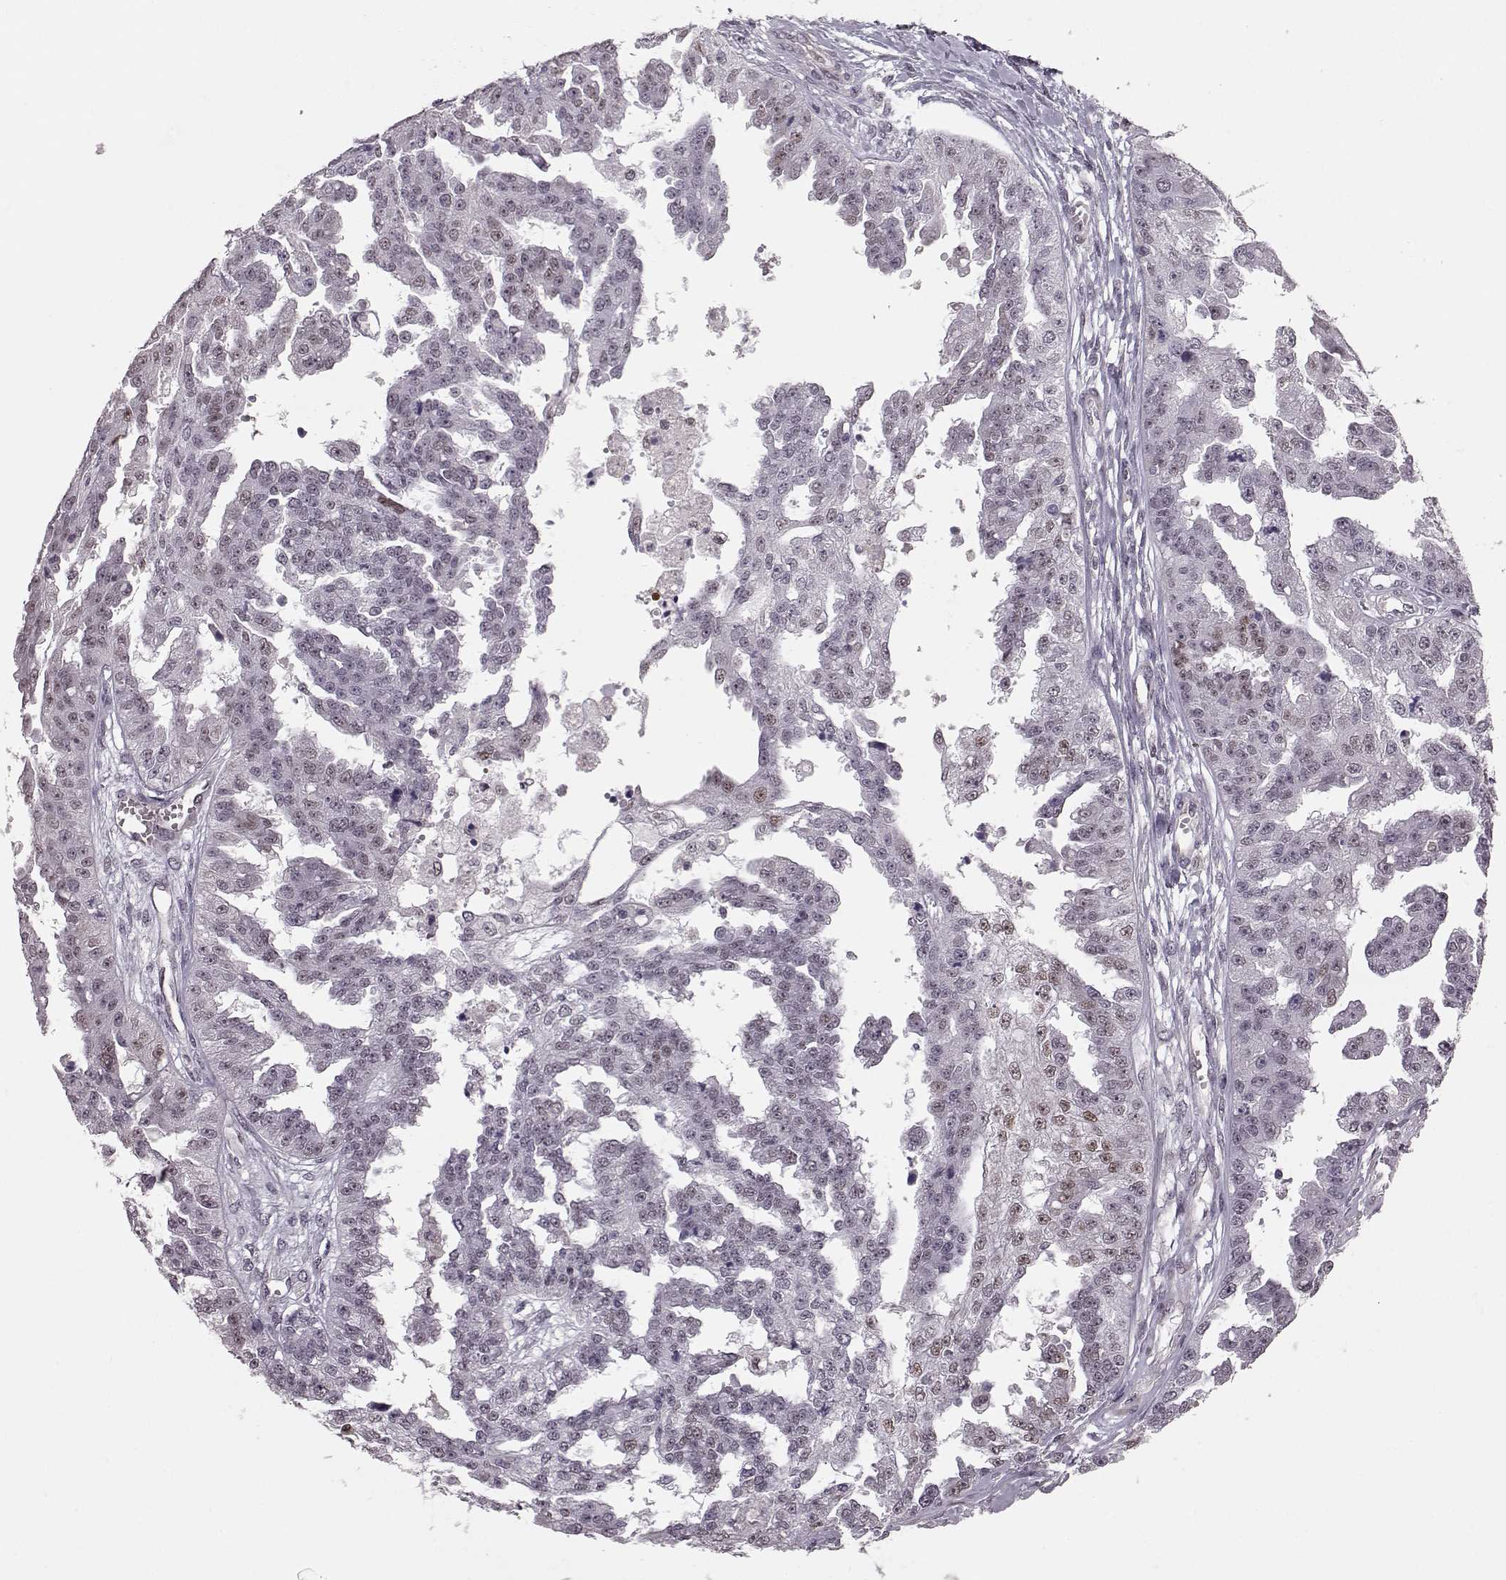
{"staining": {"intensity": "weak", "quantity": "<25%", "location": "nuclear"}, "tissue": "ovarian cancer", "cell_type": "Tumor cells", "image_type": "cancer", "snomed": [{"axis": "morphology", "description": "Cystadenocarcinoma, serous, NOS"}, {"axis": "topography", "description": "Ovary"}], "caption": "An image of human ovarian cancer (serous cystadenocarcinoma) is negative for staining in tumor cells.", "gene": "KLF6", "patient": {"sex": "female", "age": 58}}